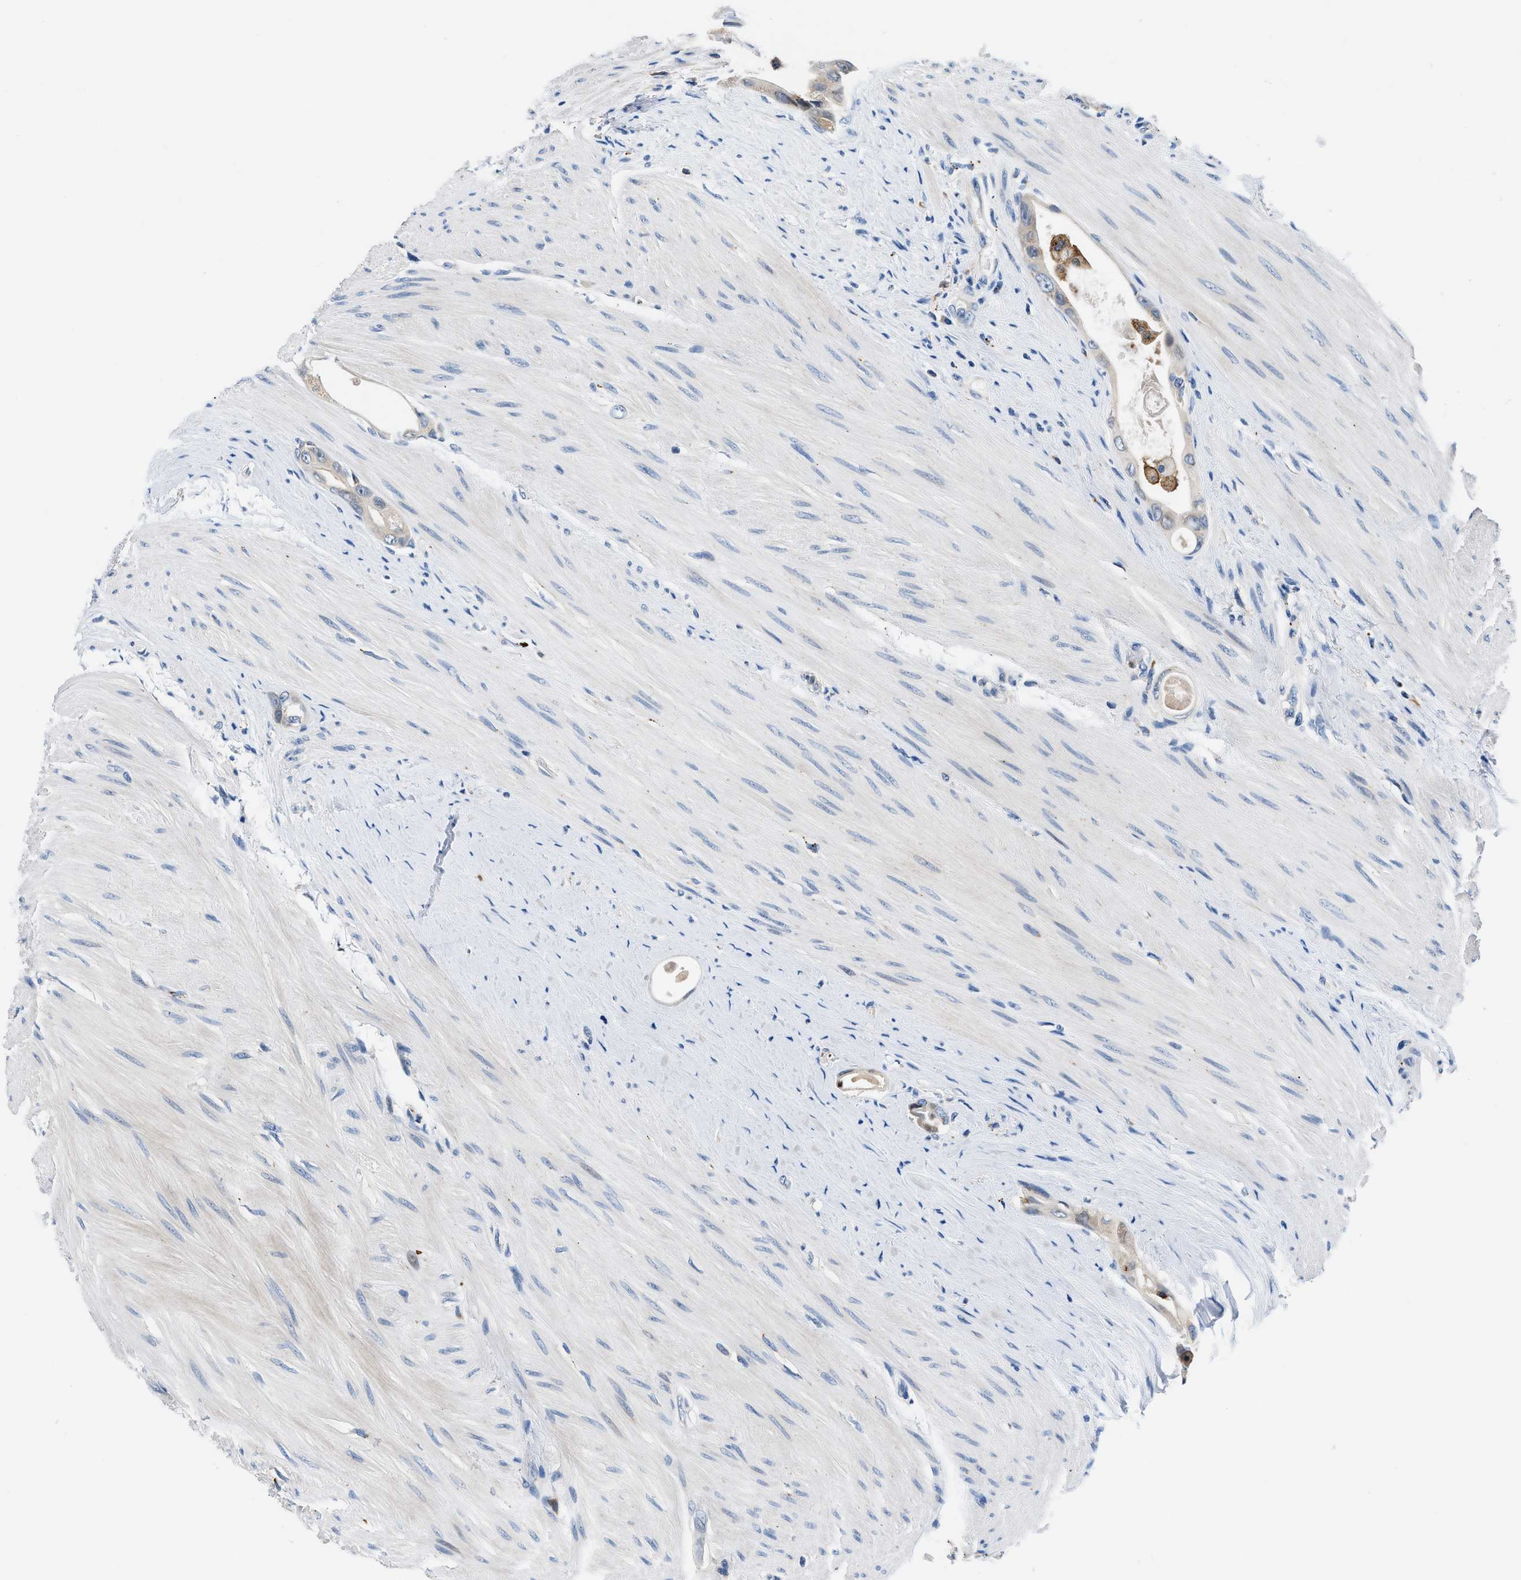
{"staining": {"intensity": "weak", "quantity": ">75%", "location": "cytoplasmic/membranous"}, "tissue": "colorectal cancer", "cell_type": "Tumor cells", "image_type": "cancer", "snomed": [{"axis": "morphology", "description": "Adenocarcinoma, NOS"}, {"axis": "topography", "description": "Rectum"}], "caption": "DAB immunohistochemical staining of human colorectal cancer (adenocarcinoma) reveals weak cytoplasmic/membranous protein staining in about >75% of tumor cells.", "gene": "ADGRE3", "patient": {"sex": "male", "age": 51}}